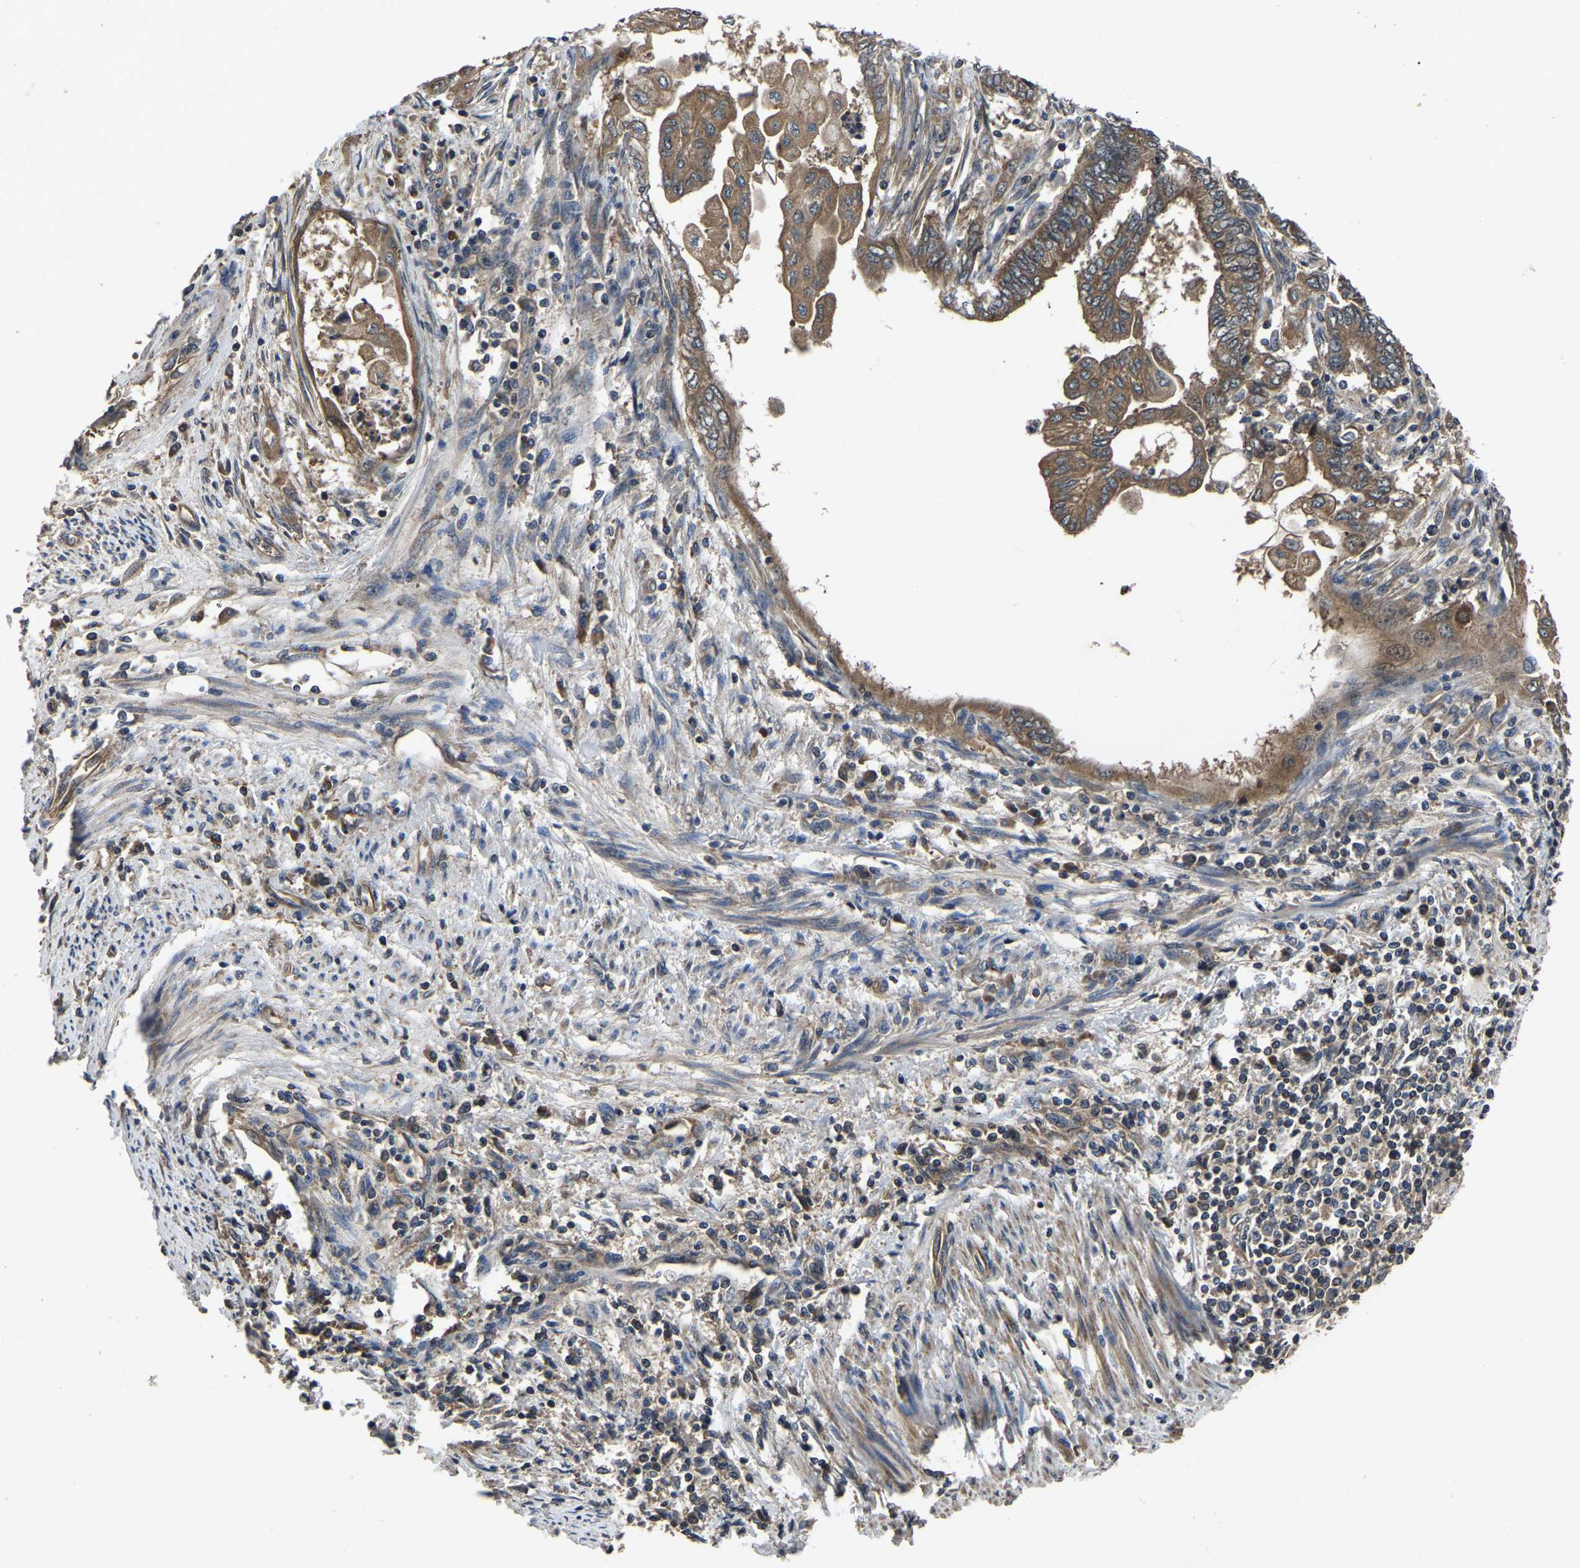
{"staining": {"intensity": "moderate", "quantity": ">75%", "location": "cytoplasmic/membranous"}, "tissue": "endometrial cancer", "cell_type": "Tumor cells", "image_type": "cancer", "snomed": [{"axis": "morphology", "description": "Adenocarcinoma, NOS"}, {"axis": "topography", "description": "Uterus"}, {"axis": "topography", "description": "Endometrium"}], "caption": "A brown stain shows moderate cytoplasmic/membranous positivity of a protein in adenocarcinoma (endometrial) tumor cells. Using DAB (brown) and hematoxylin (blue) stains, captured at high magnification using brightfield microscopy.", "gene": "CRYZL1", "patient": {"sex": "female", "age": 70}}